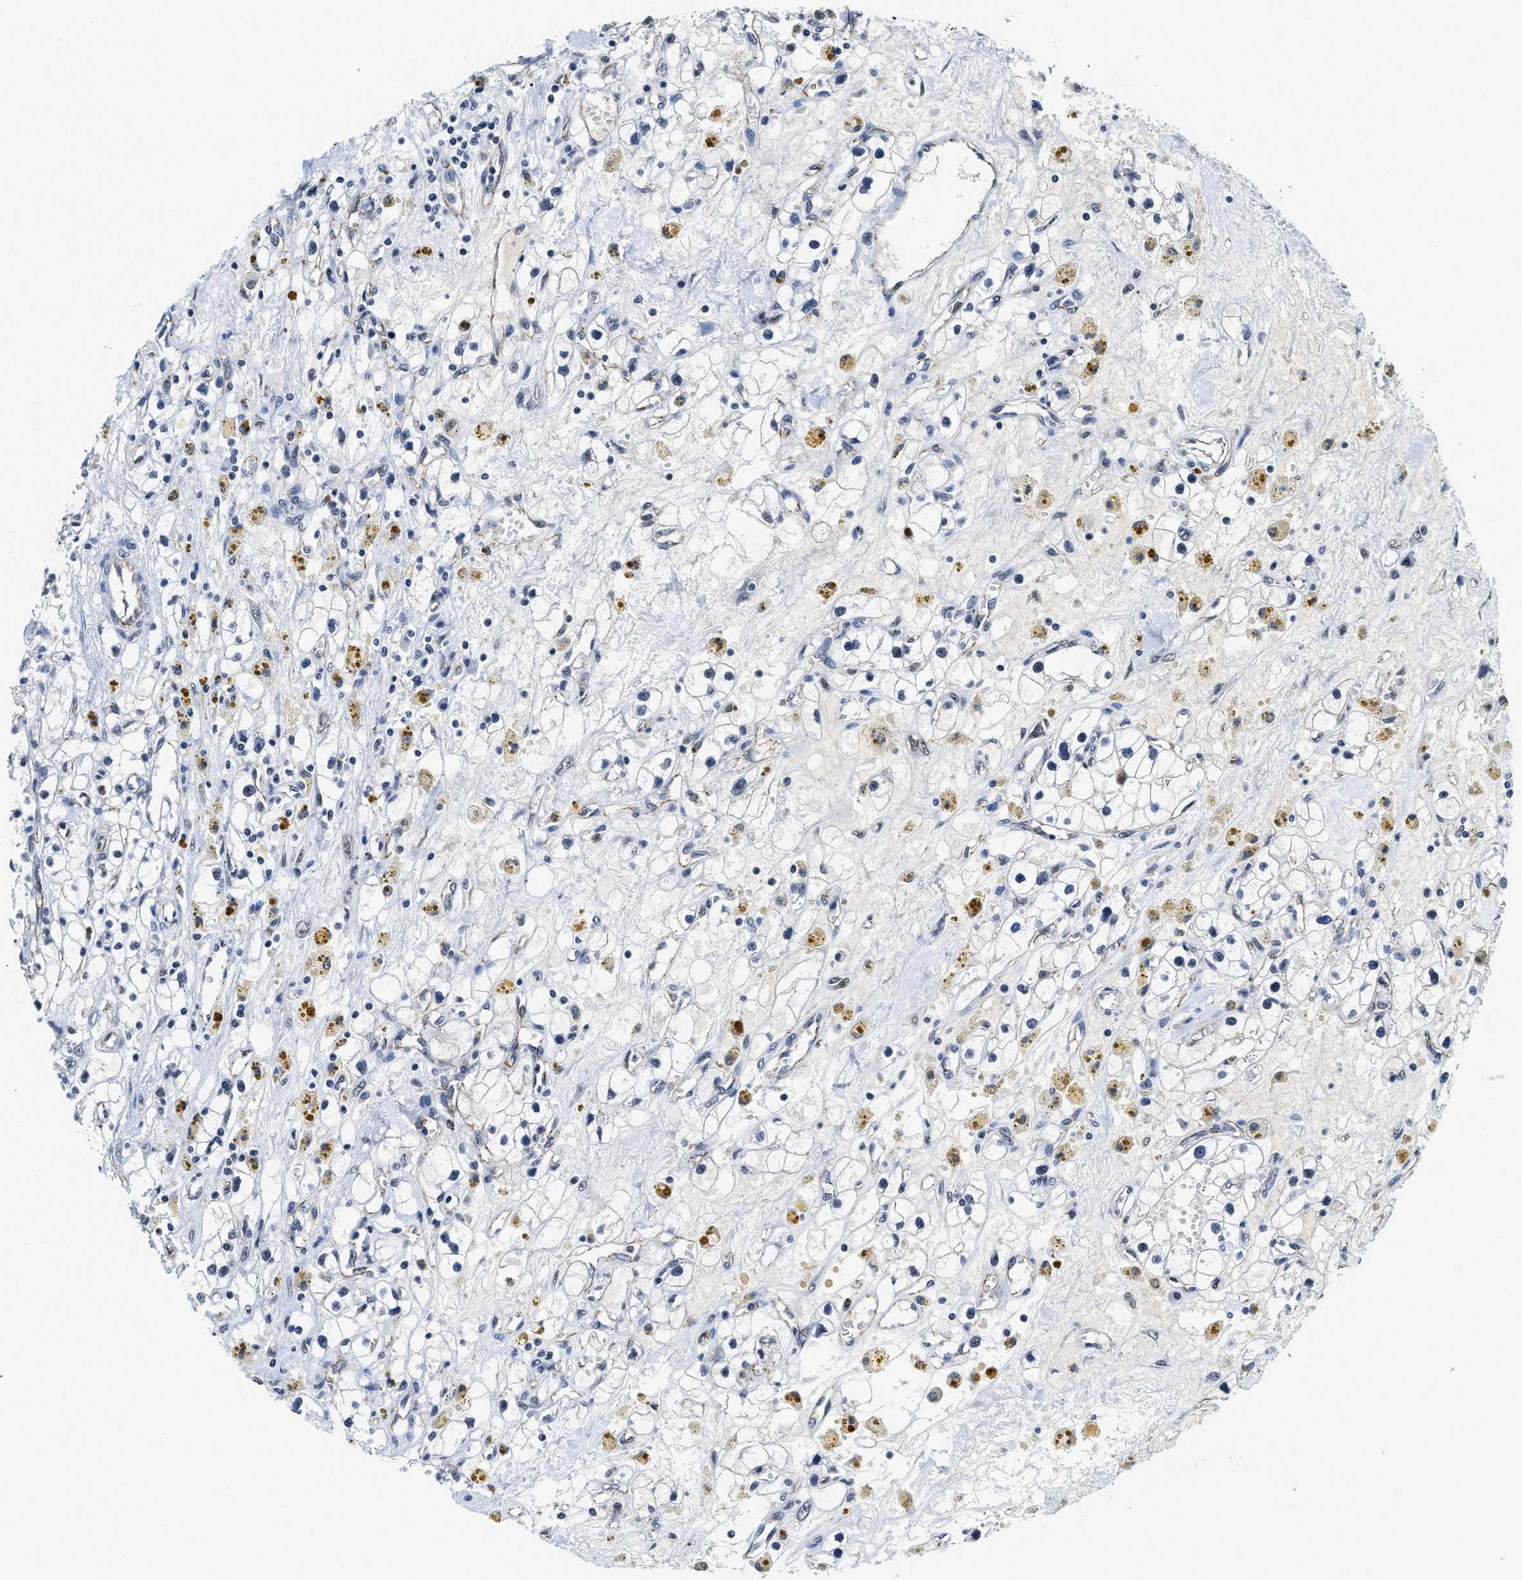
{"staining": {"intensity": "negative", "quantity": "none", "location": "none"}, "tissue": "renal cancer", "cell_type": "Tumor cells", "image_type": "cancer", "snomed": [{"axis": "morphology", "description": "Adenocarcinoma, NOS"}, {"axis": "topography", "description": "Kidney"}], "caption": "An immunohistochemistry image of renal cancer is shown. There is no staining in tumor cells of renal cancer. (DAB (3,3'-diaminobenzidine) immunohistochemistry (IHC) with hematoxylin counter stain).", "gene": "CCNE1", "patient": {"sex": "male", "age": 56}}